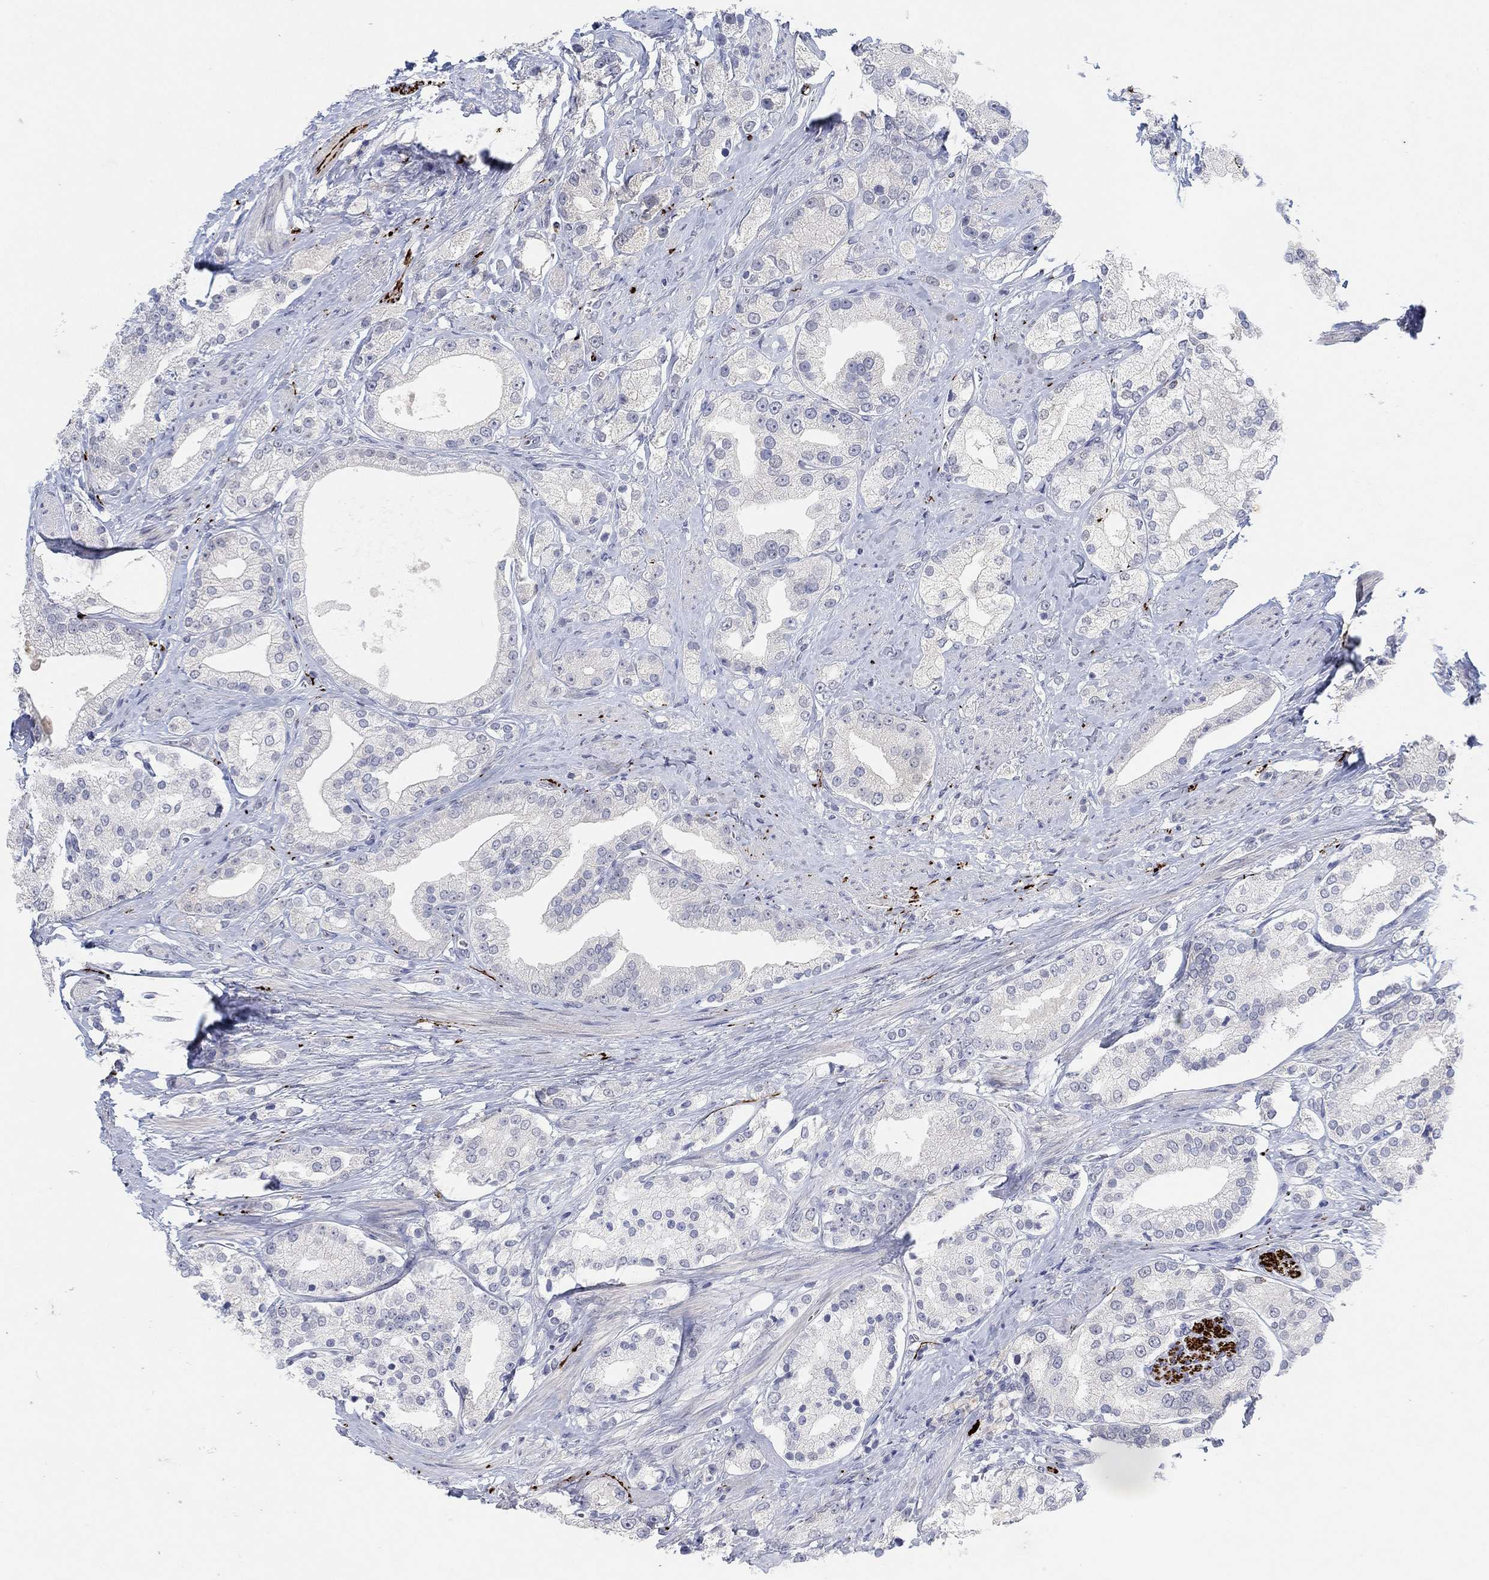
{"staining": {"intensity": "negative", "quantity": "none", "location": "none"}, "tissue": "prostate cancer", "cell_type": "Tumor cells", "image_type": "cancer", "snomed": [{"axis": "morphology", "description": "Adenocarcinoma, NOS"}, {"axis": "topography", "description": "Prostate and seminal vesicle, NOS"}, {"axis": "topography", "description": "Prostate"}], "caption": "The immunohistochemistry histopathology image has no significant staining in tumor cells of adenocarcinoma (prostate) tissue. Nuclei are stained in blue.", "gene": "VAT1L", "patient": {"sex": "male", "age": 67}}